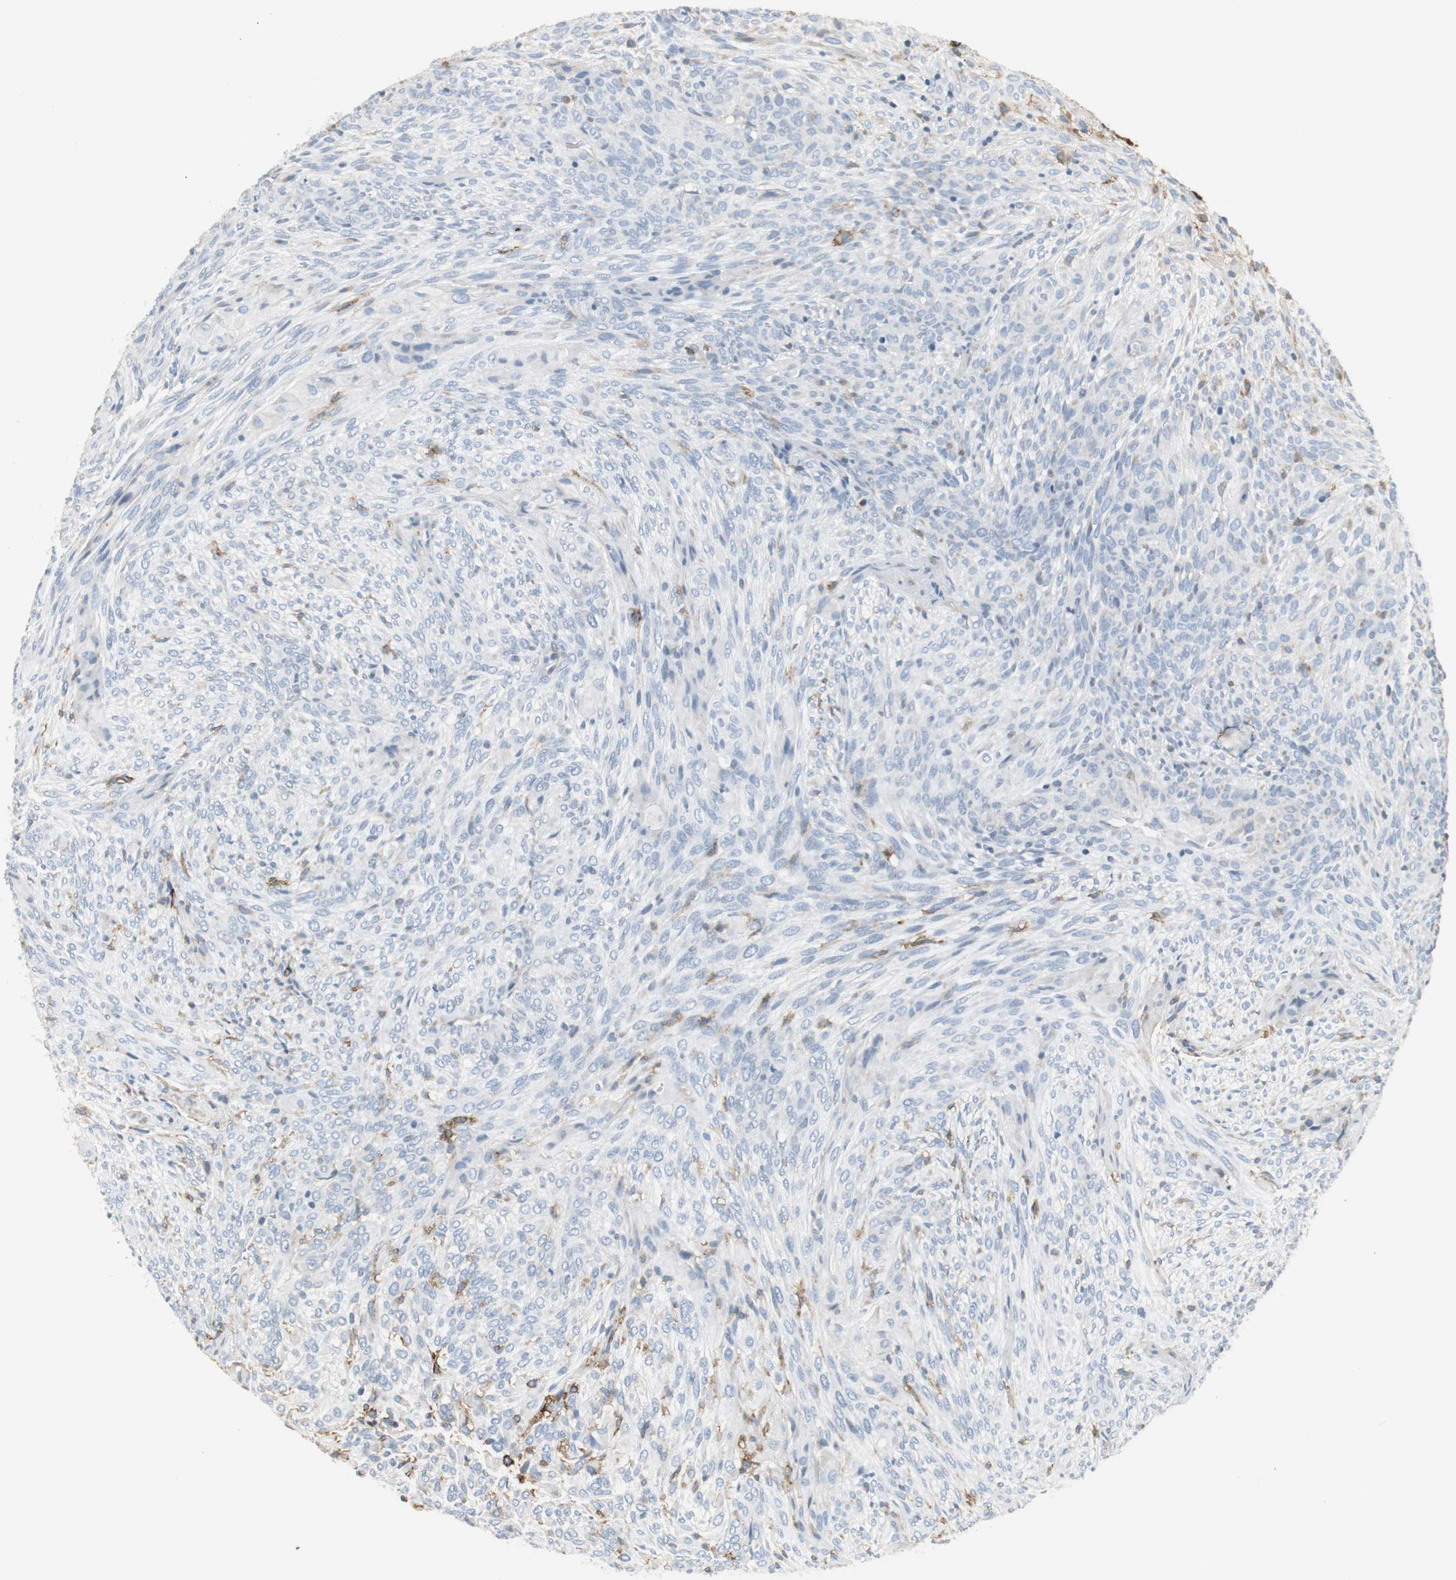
{"staining": {"intensity": "weak", "quantity": "25%-75%", "location": "cytoplasmic/membranous"}, "tissue": "glioma", "cell_type": "Tumor cells", "image_type": "cancer", "snomed": [{"axis": "morphology", "description": "Glioma, malignant, High grade"}, {"axis": "topography", "description": "Cerebral cortex"}], "caption": "IHC staining of glioma, which shows low levels of weak cytoplasmic/membranous staining in approximately 25%-75% of tumor cells indicating weak cytoplasmic/membranous protein staining. The staining was performed using DAB (3,3'-diaminobenzidine) (brown) for protein detection and nuclei were counterstained in hematoxylin (blue).", "gene": "SLC2A5", "patient": {"sex": "female", "age": 55}}